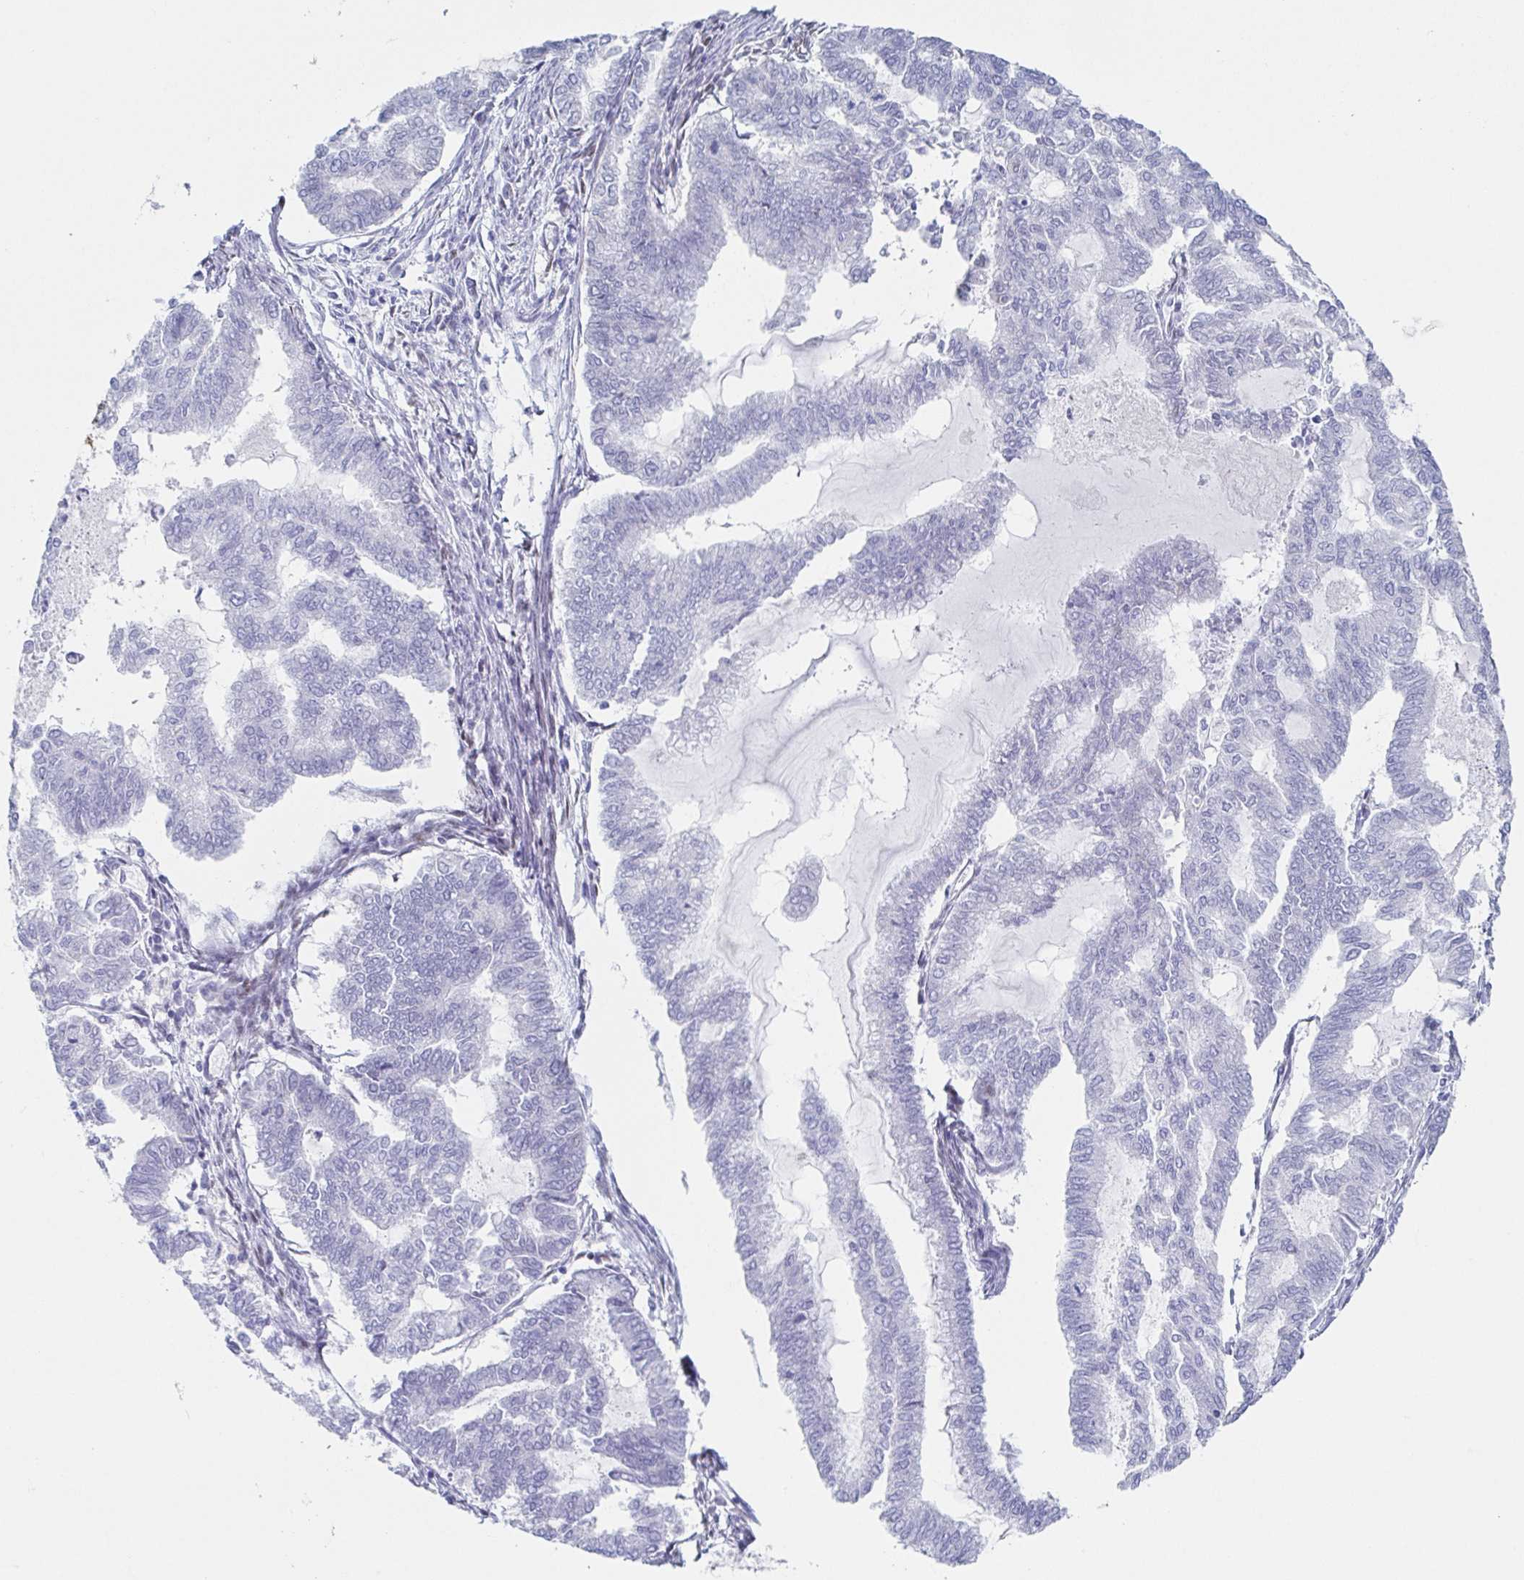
{"staining": {"intensity": "negative", "quantity": "none", "location": "none"}, "tissue": "endometrial cancer", "cell_type": "Tumor cells", "image_type": "cancer", "snomed": [{"axis": "morphology", "description": "Adenocarcinoma, NOS"}, {"axis": "topography", "description": "Endometrium"}], "caption": "Endometrial cancer was stained to show a protein in brown. There is no significant positivity in tumor cells.", "gene": "HTR2A", "patient": {"sex": "female", "age": 79}}